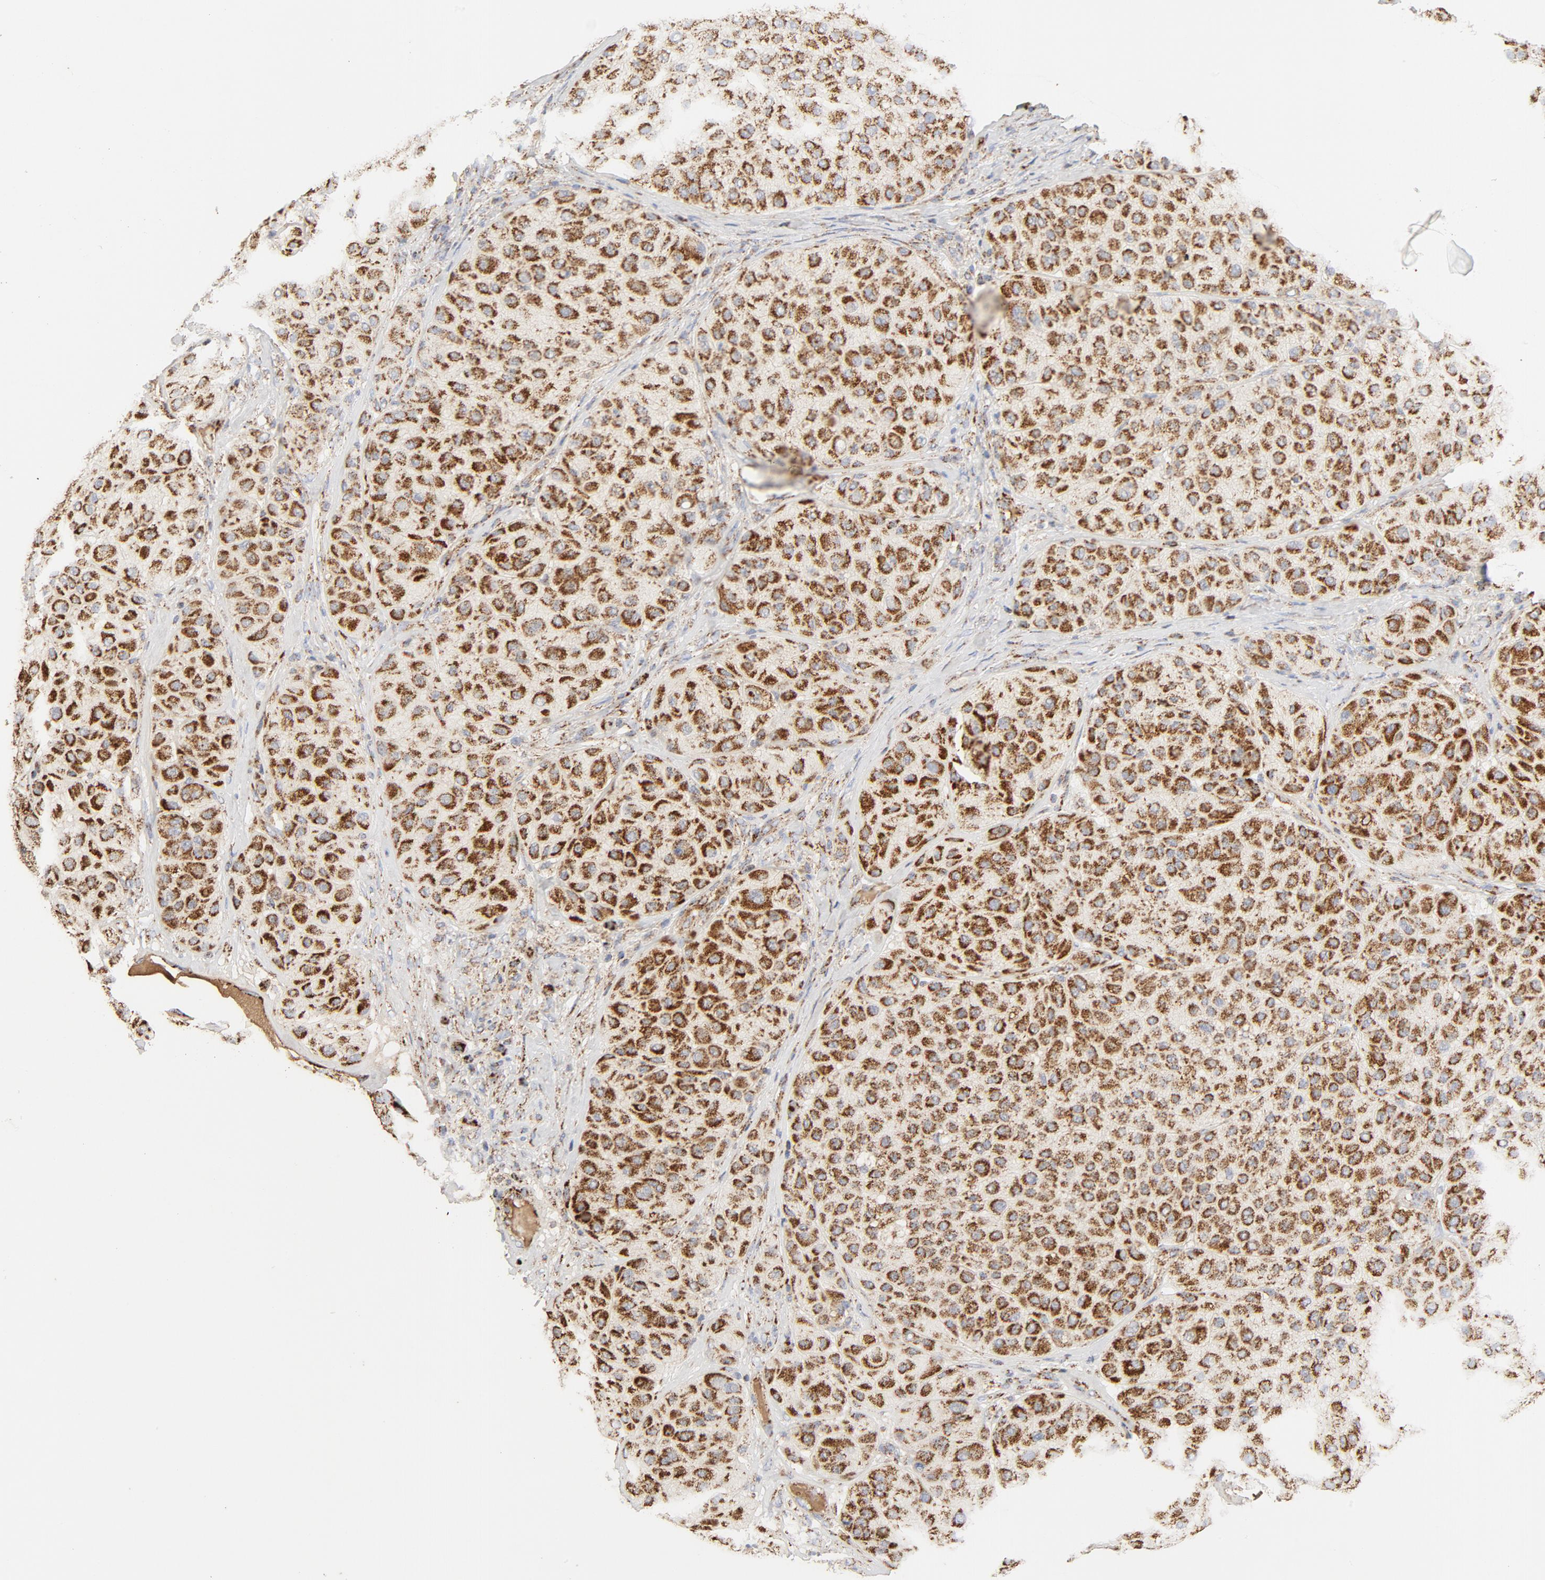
{"staining": {"intensity": "strong", "quantity": ">75%", "location": "cytoplasmic/membranous"}, "tissue": "melanoma", "cell_type": "Tumor cells", "image_type": "cancer", "snomed": [{"axis": "morphology", "description": "Normal tissue, NOS"}, {"axis": "morphology", "description": "Malignant melanoma, Metastatic site"}, {"axis": "topography", "description": "Skin"}], "caption": "Melanoma stained for a protein (brown) reveals strong cytoplasmic/membranous positive staining in about >75% of tumor cells.", "gene": "PCNX4", "patient": {"sex": "male", "age": 41}}